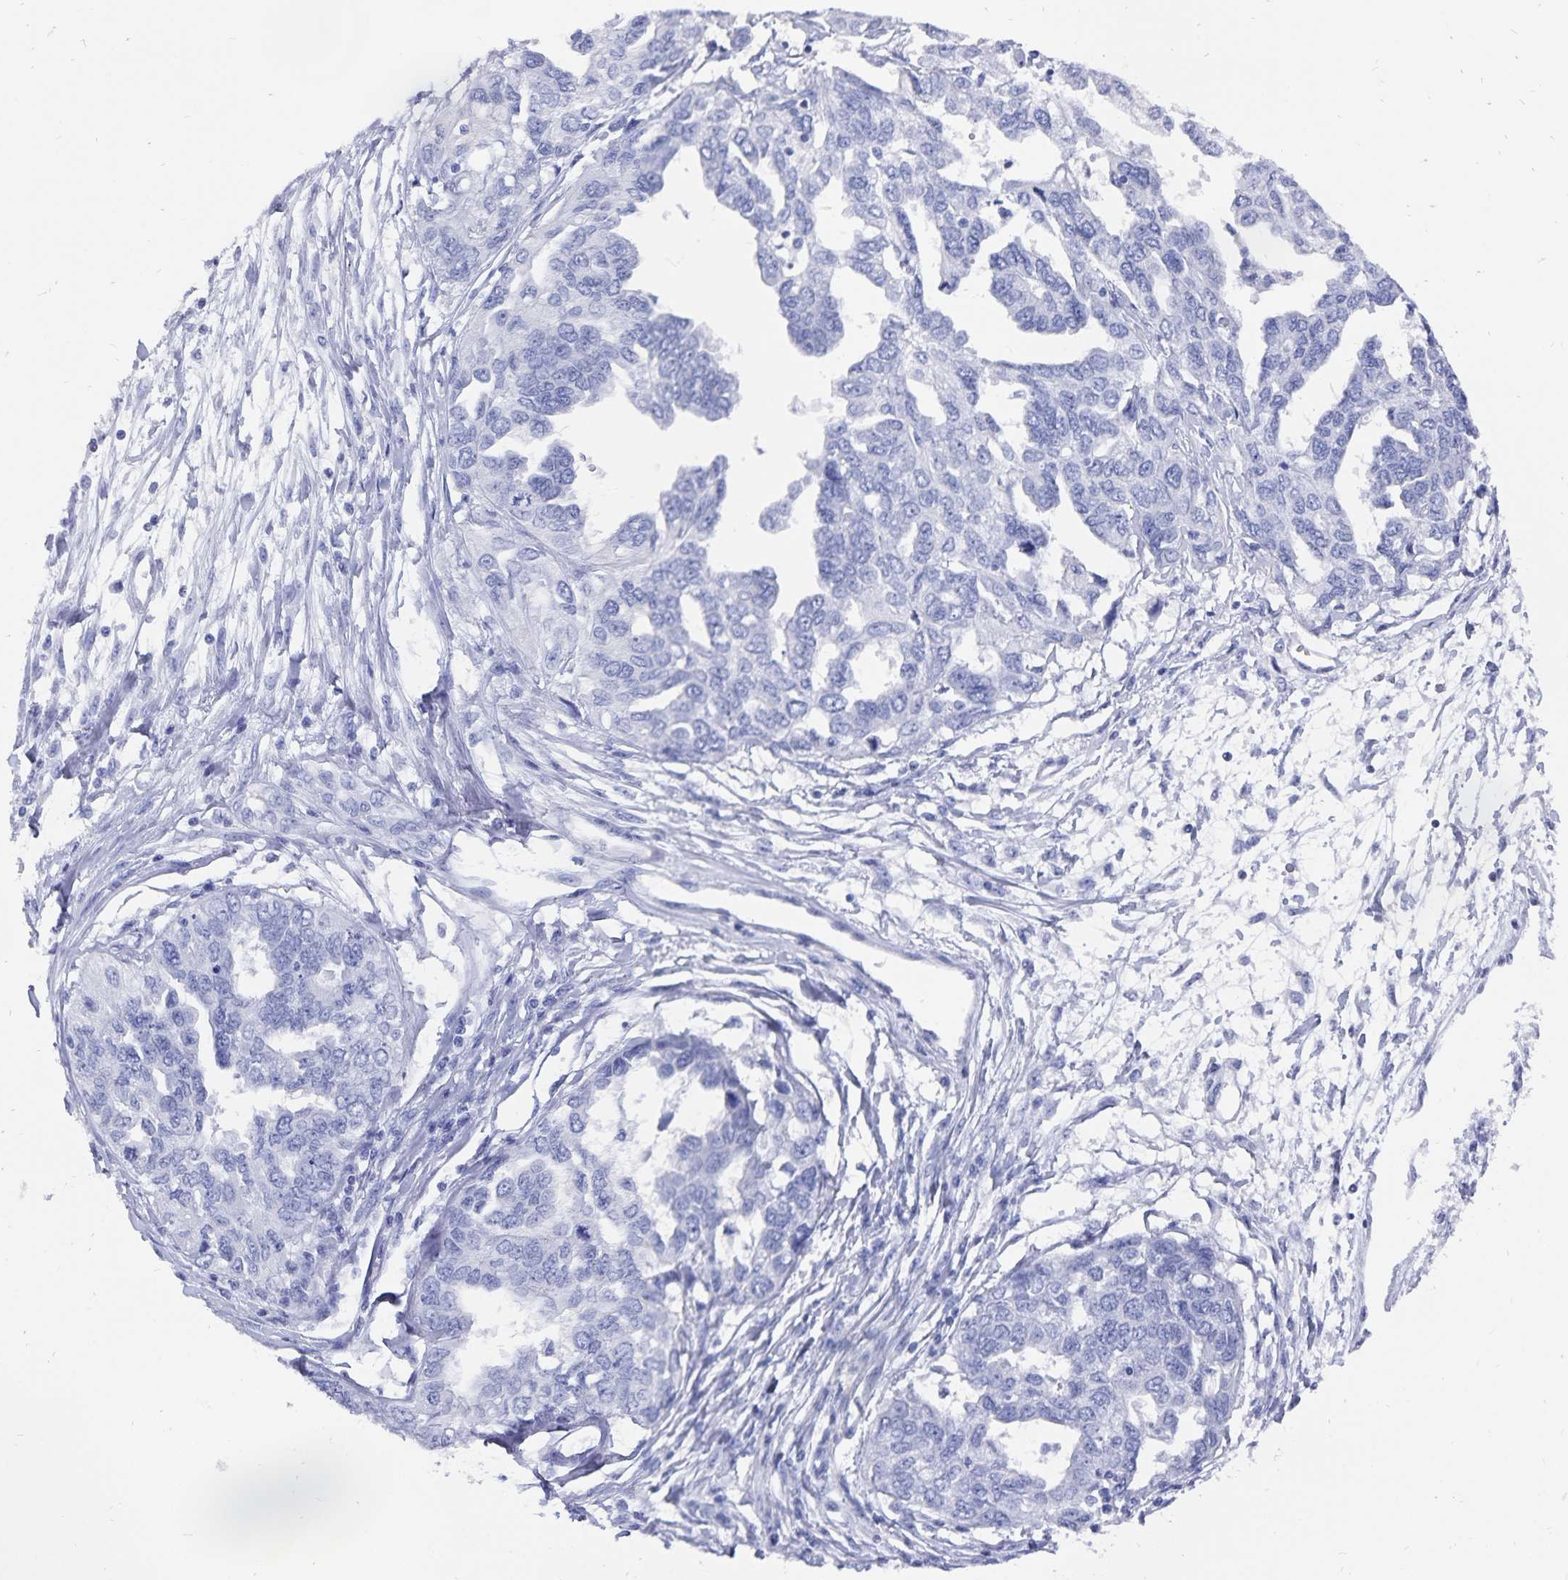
{"staining": {"intensity": "negative", "quantity": "none", "location": "none"}, "tissue": "ovarian cancer", "cell_type": "Tumor cells", "image_type": "cancer", "snomed": [{"axis": "morphology", "description": "Cystadenocarcinoma, serous, NOS"}, {"axis": "topography", "description": "Ovary"}], "caption": "Ovarian cancer (serous cystadenocarcinoma) was stained to show a protein in brown. There is no significant positivity in tumor cells.", "gene": "ADH1A", "patient": {"sex": "female", "age": 53}}